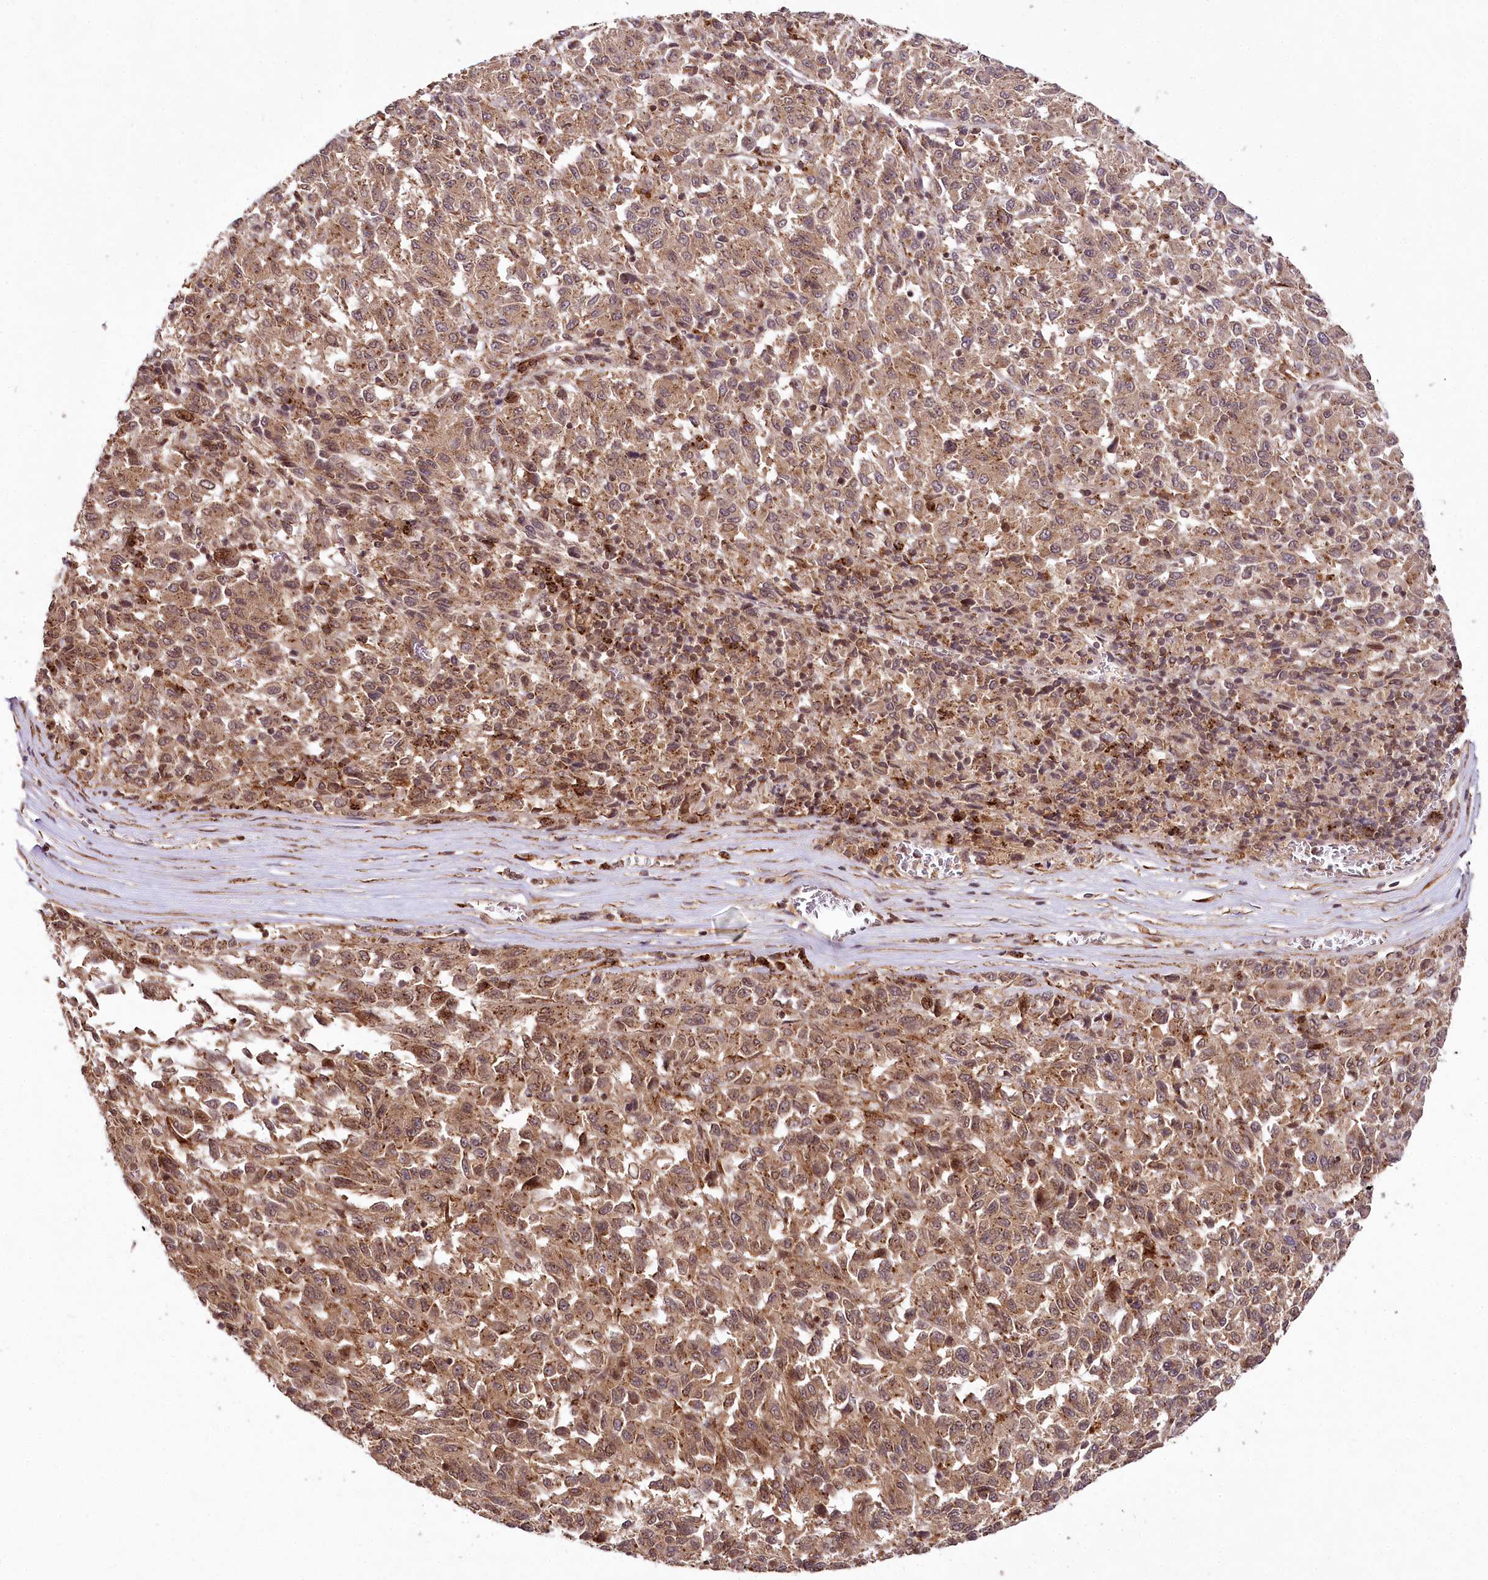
{"staining": {"intensity": "moderate", "quantity": ">75%", "location": "cytoplasmic/membranous,nuclear"}, "tissue": "melanoma", "cell_type": "Tumor cells", "image_type": "cancer", "snomed": [{"axis": "morphology", "description": "Malignant melanoma, Metastatic site"}, {"axis": "topography", "description": "Lung"}], "caption": "Moderate cytoplasmic/membranous and nuclear staining is appreciated in approximately >75% of tumor cells in malignant melanoma (metastatic site). (IHC, brightfield microscopy, high magnification).", "gene": "COPG1", "patient": {"sex": "male", "age": 64}}